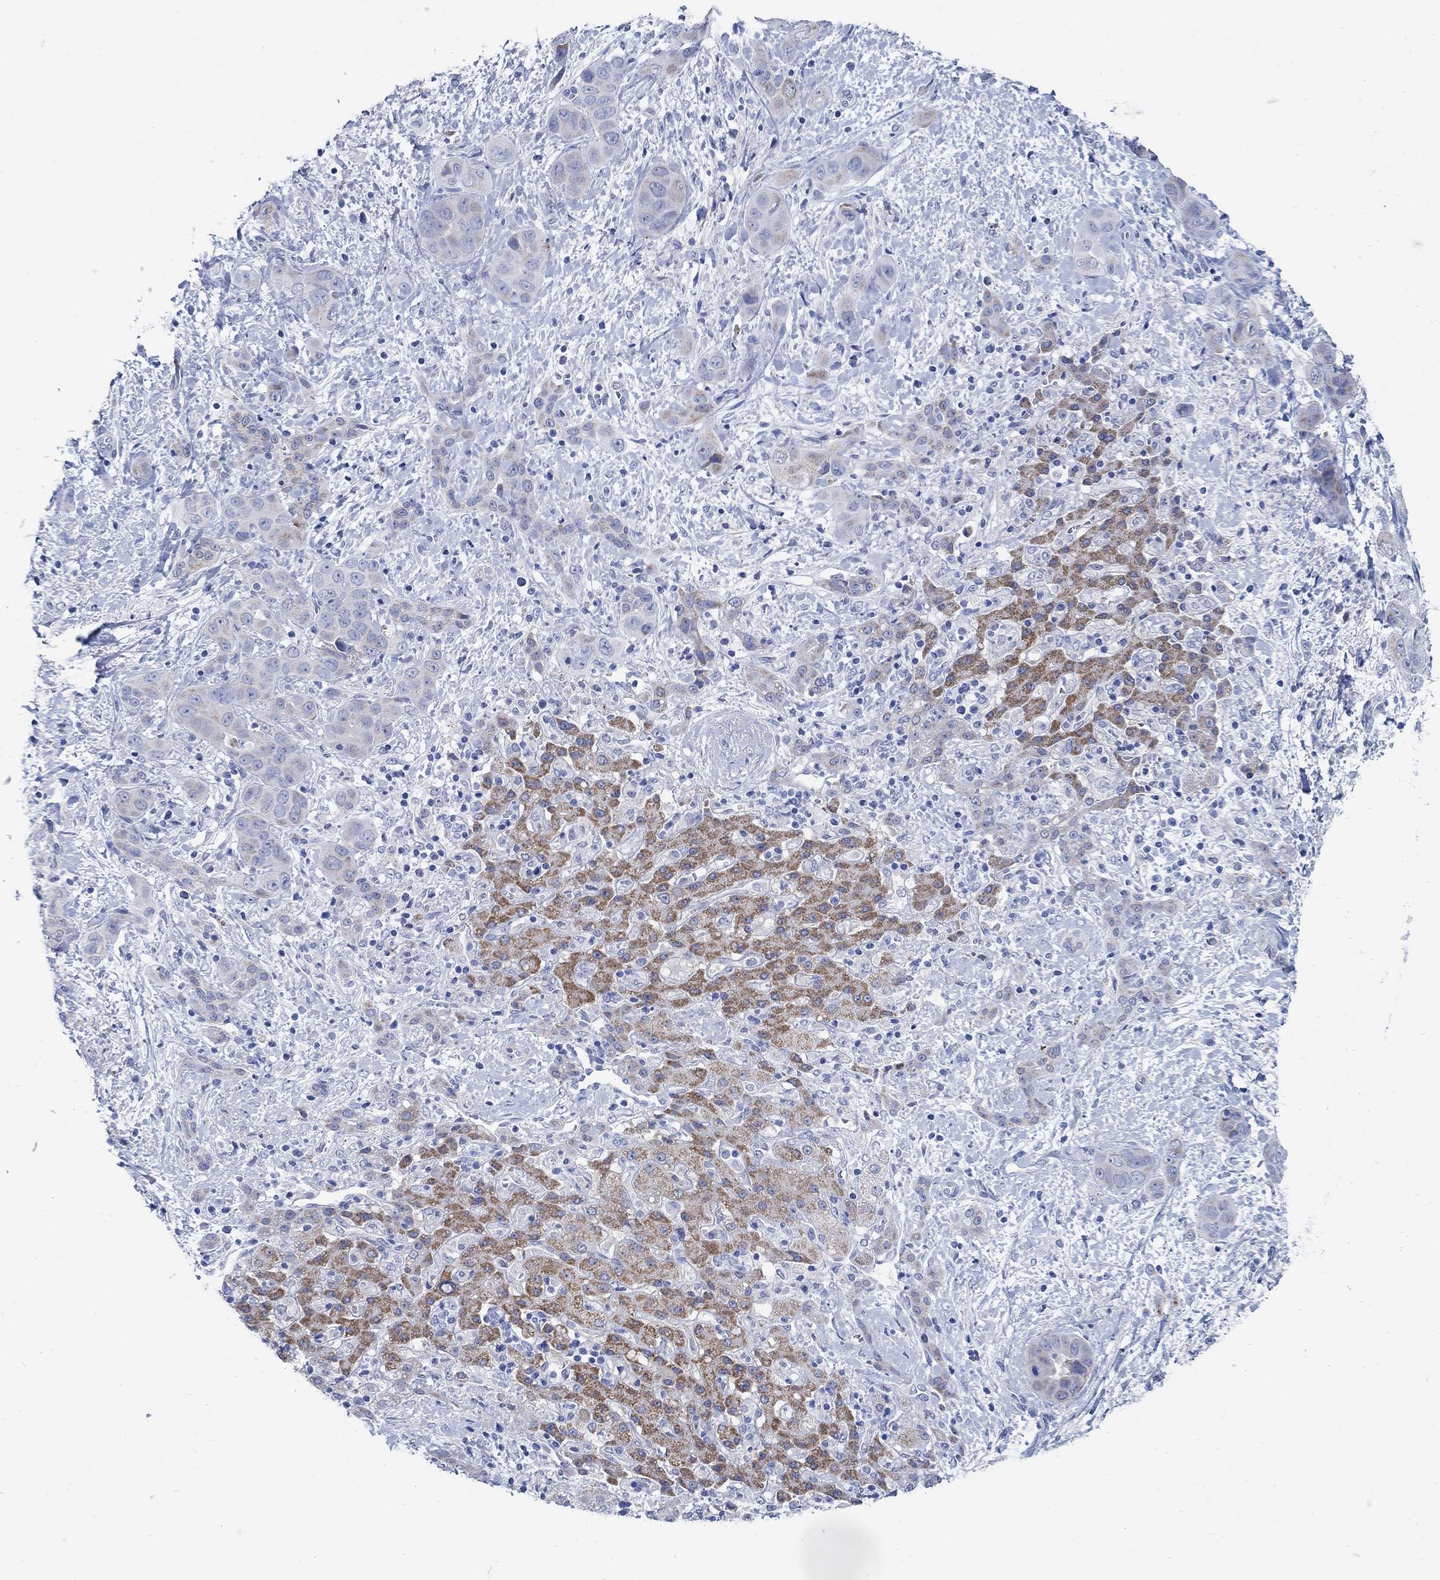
{"staining": {"intensity": "moderate", "quantity": "25%-75%", "location": "cytoplasmic/membranous"}, "tissue": "liver cancer", "cell_type": "Tumor cells", "image_type": "cancer", "snomed": [{"axis": "morphology", "description": "Cholangiocarcinoma"}, {"axis": "topography", "description": "Liver"}], "caption": "Tumor cells exhibit medium levels of moderate cytoplasmic/membranous expression in approximately 25%-75% of cells in human liver cancer (cholangiocarcinoma).", "gene": "ZDHHC14", "patient": {"sex": "female", "age": 52}}